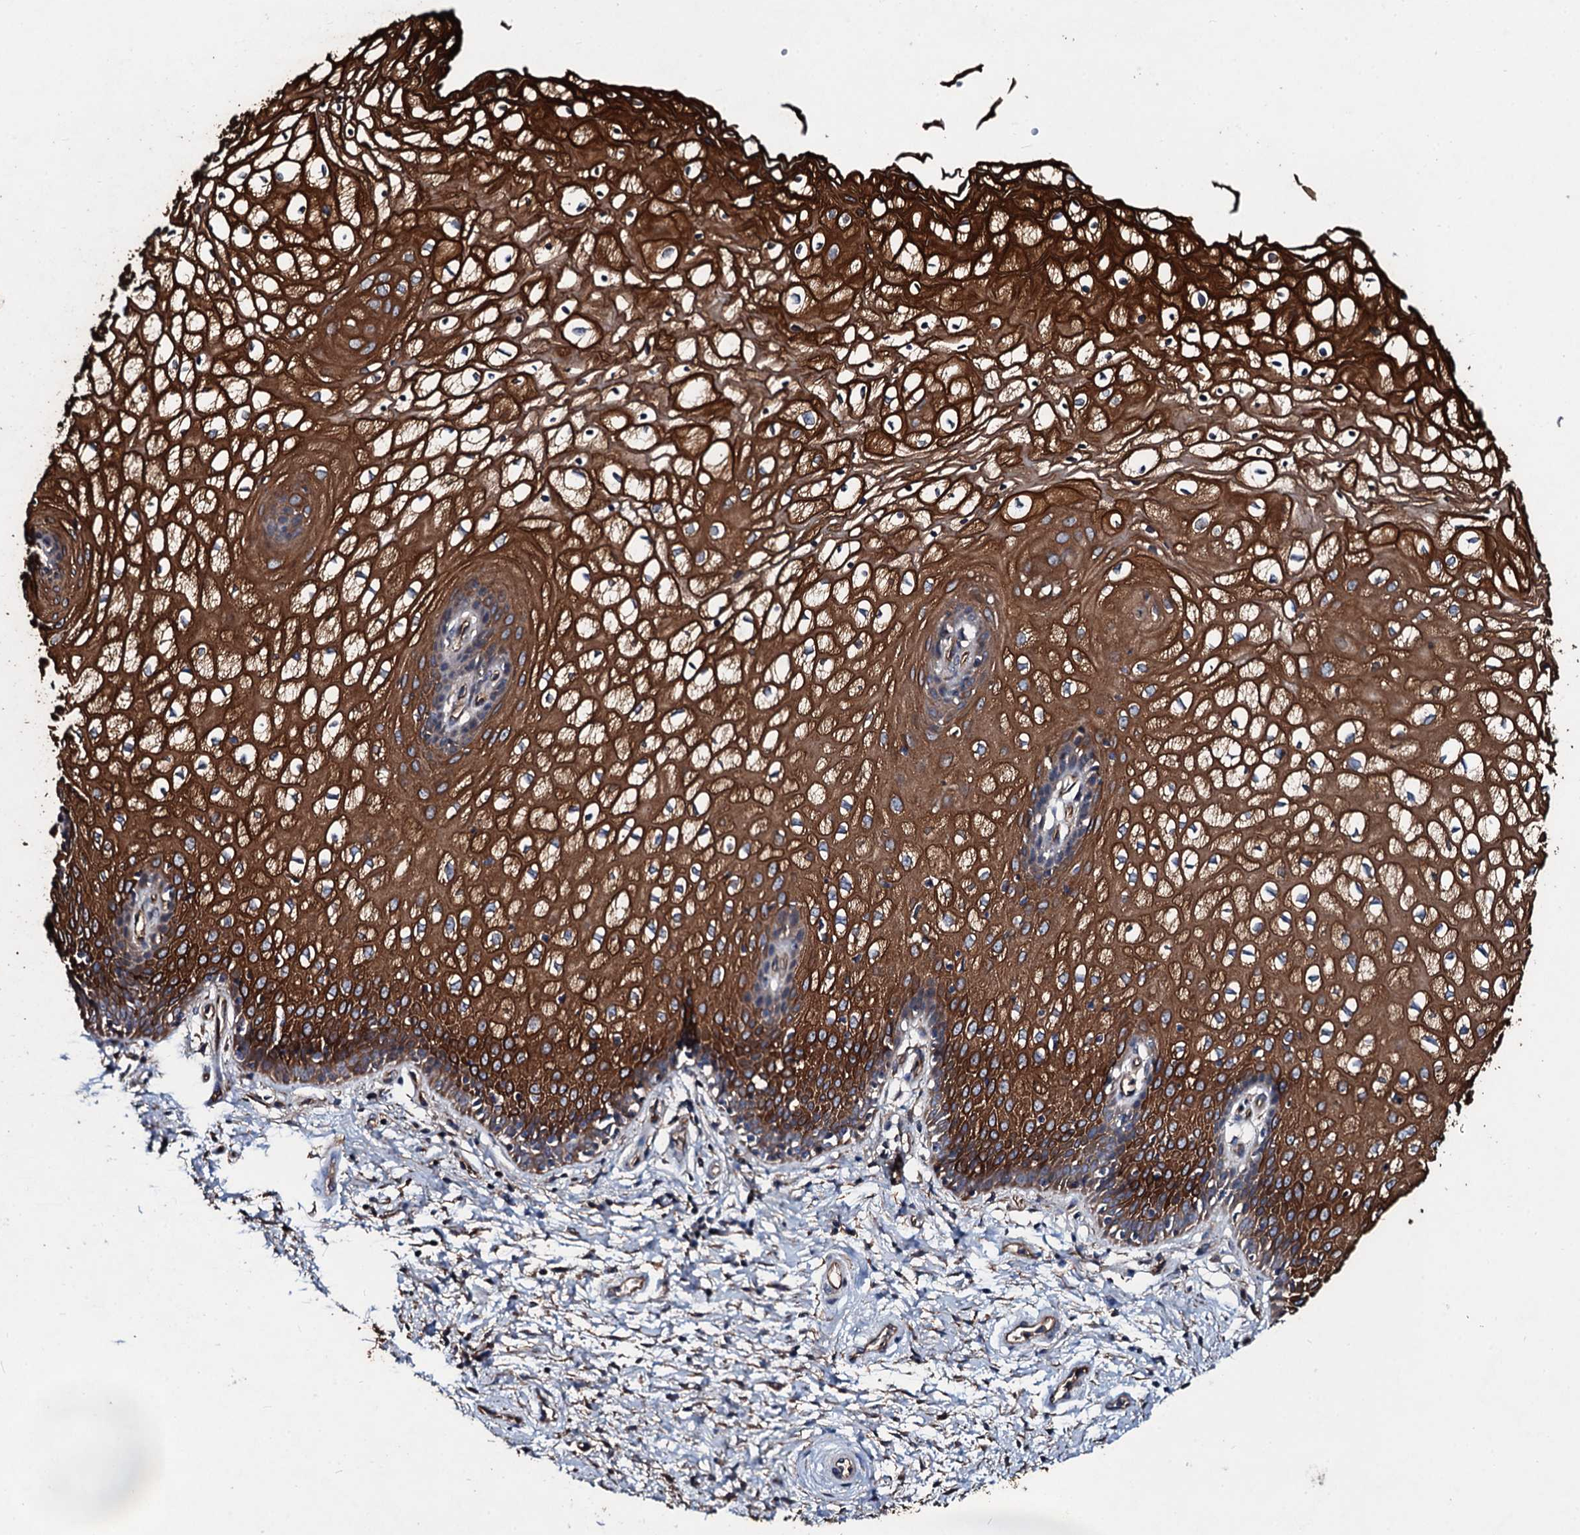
{"staining": {"intensity": "strong", "quantity": ">75%", "location": "cytoplasmic/membranous"}, "tissue": "vagina", "cell_type": "Squamous epithelial cells", "image_type": "normal", "snomed": [{"axis": "morphology", "description": "Normal tissue, NOS"}, {"axis": "topography", "description": "Vagina"}], "caption": "Immunohistochemistry (IHC) (DAB (3,3'-diaminobenzidine)) staining of unremarkable vagina demonstrates strong cytoplasmic/membranous protein expression in approximately >75% of squamous epithelial cells.", "gene": "DMAC2", "patient": {"sex": "female", "age": 34}}